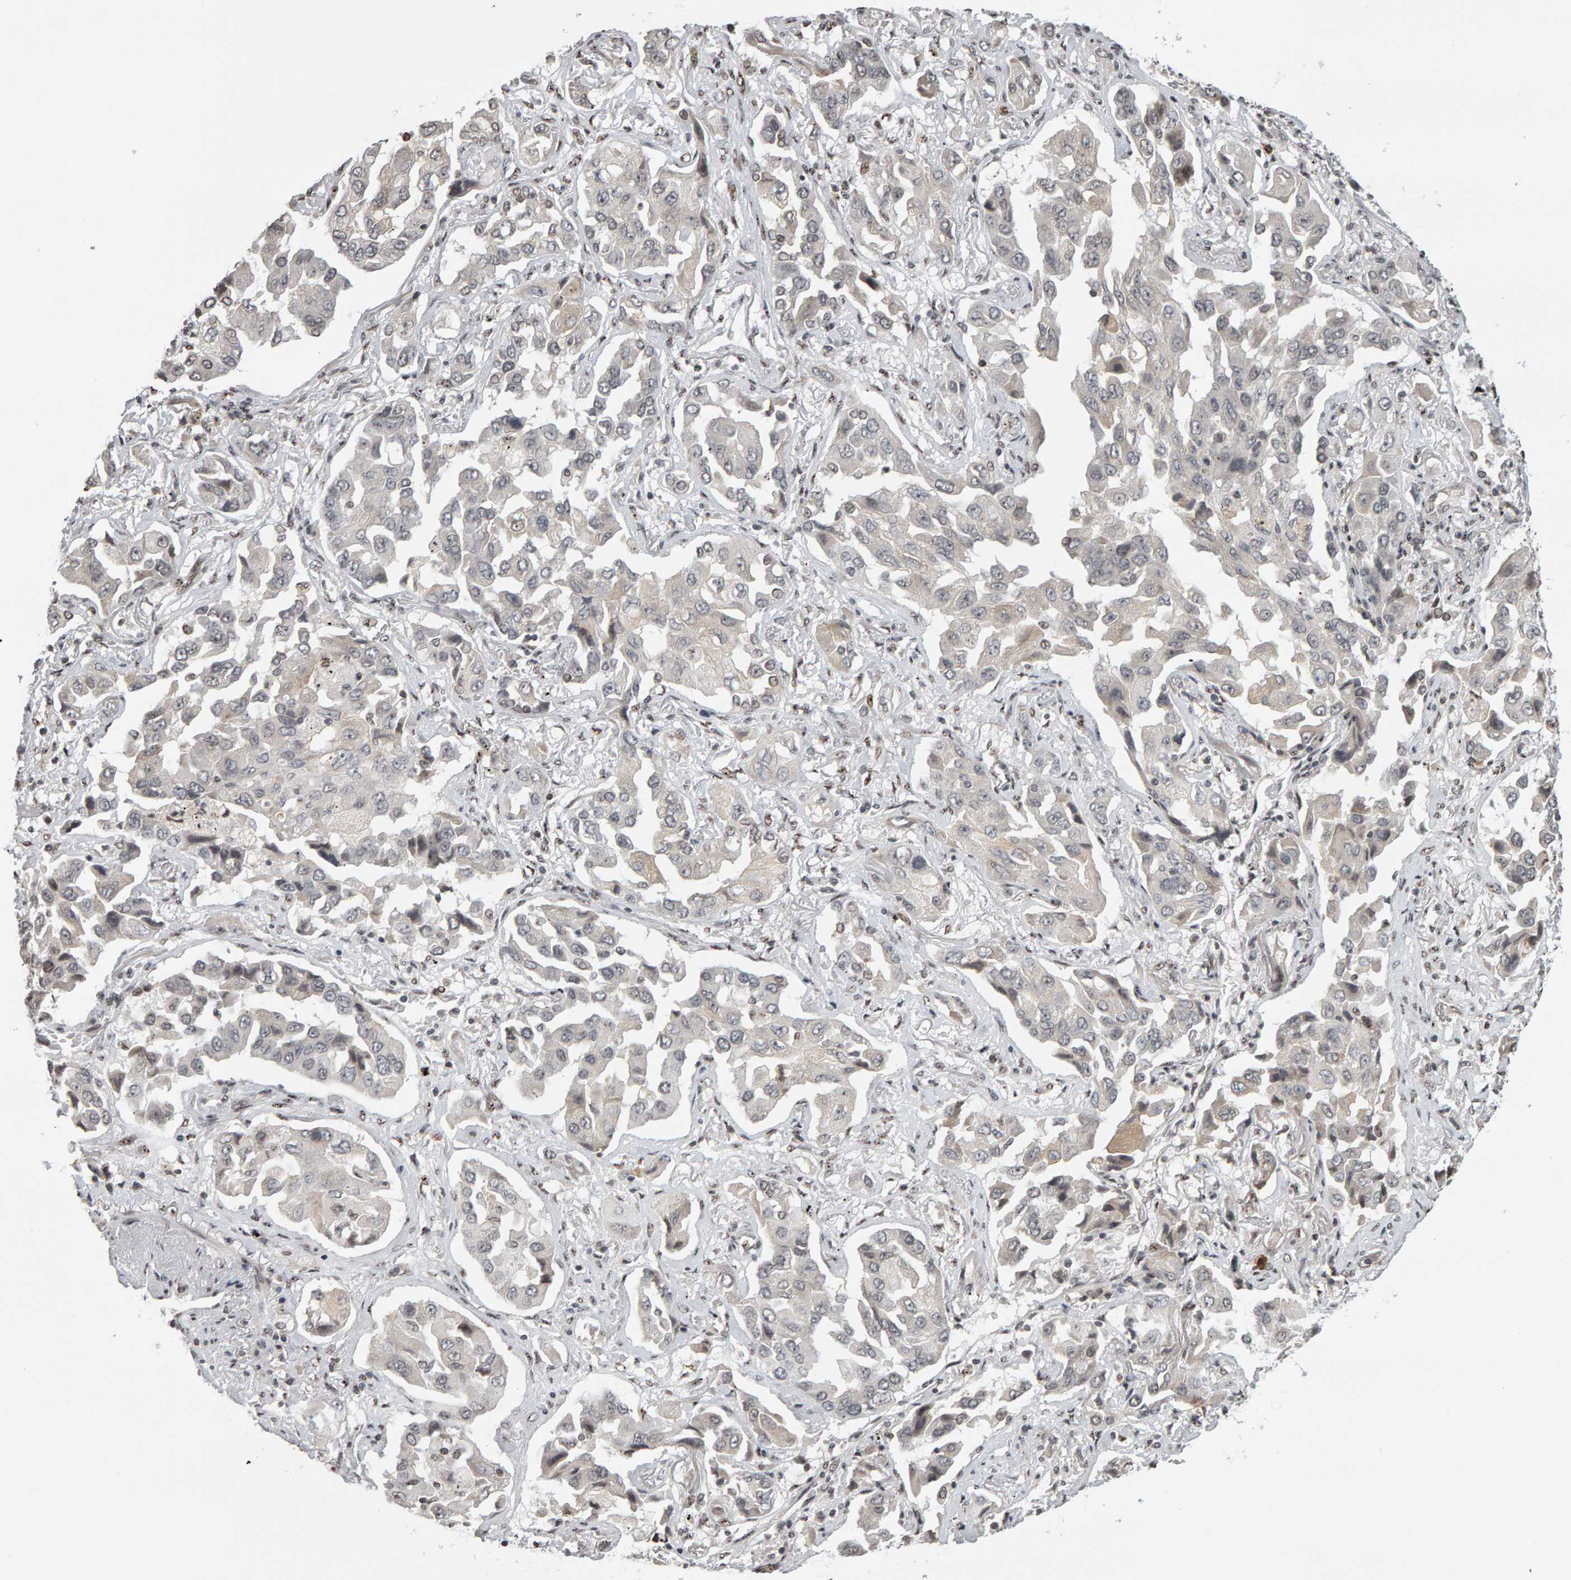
{"staining": {"intensity": "negative", "quantity": "none", "location": "none"}, "tissue": "lung cancer", "cell_type": "Tumor cells", "image_type": "cancer", "snomed": [{"axis": "morphology", "description": "Adenocarcinoma, NOS"}, {"axis": "topography", "description": "Lung"}], "caption": "Immunohistochemistry (IHC) histopathology image of human lung adenocarcinoma stained for a protein (brown), which exhibits no expression in tumor cells.", "gene": "TRAM1", "patient": {"sex": "female", "age": 65}}